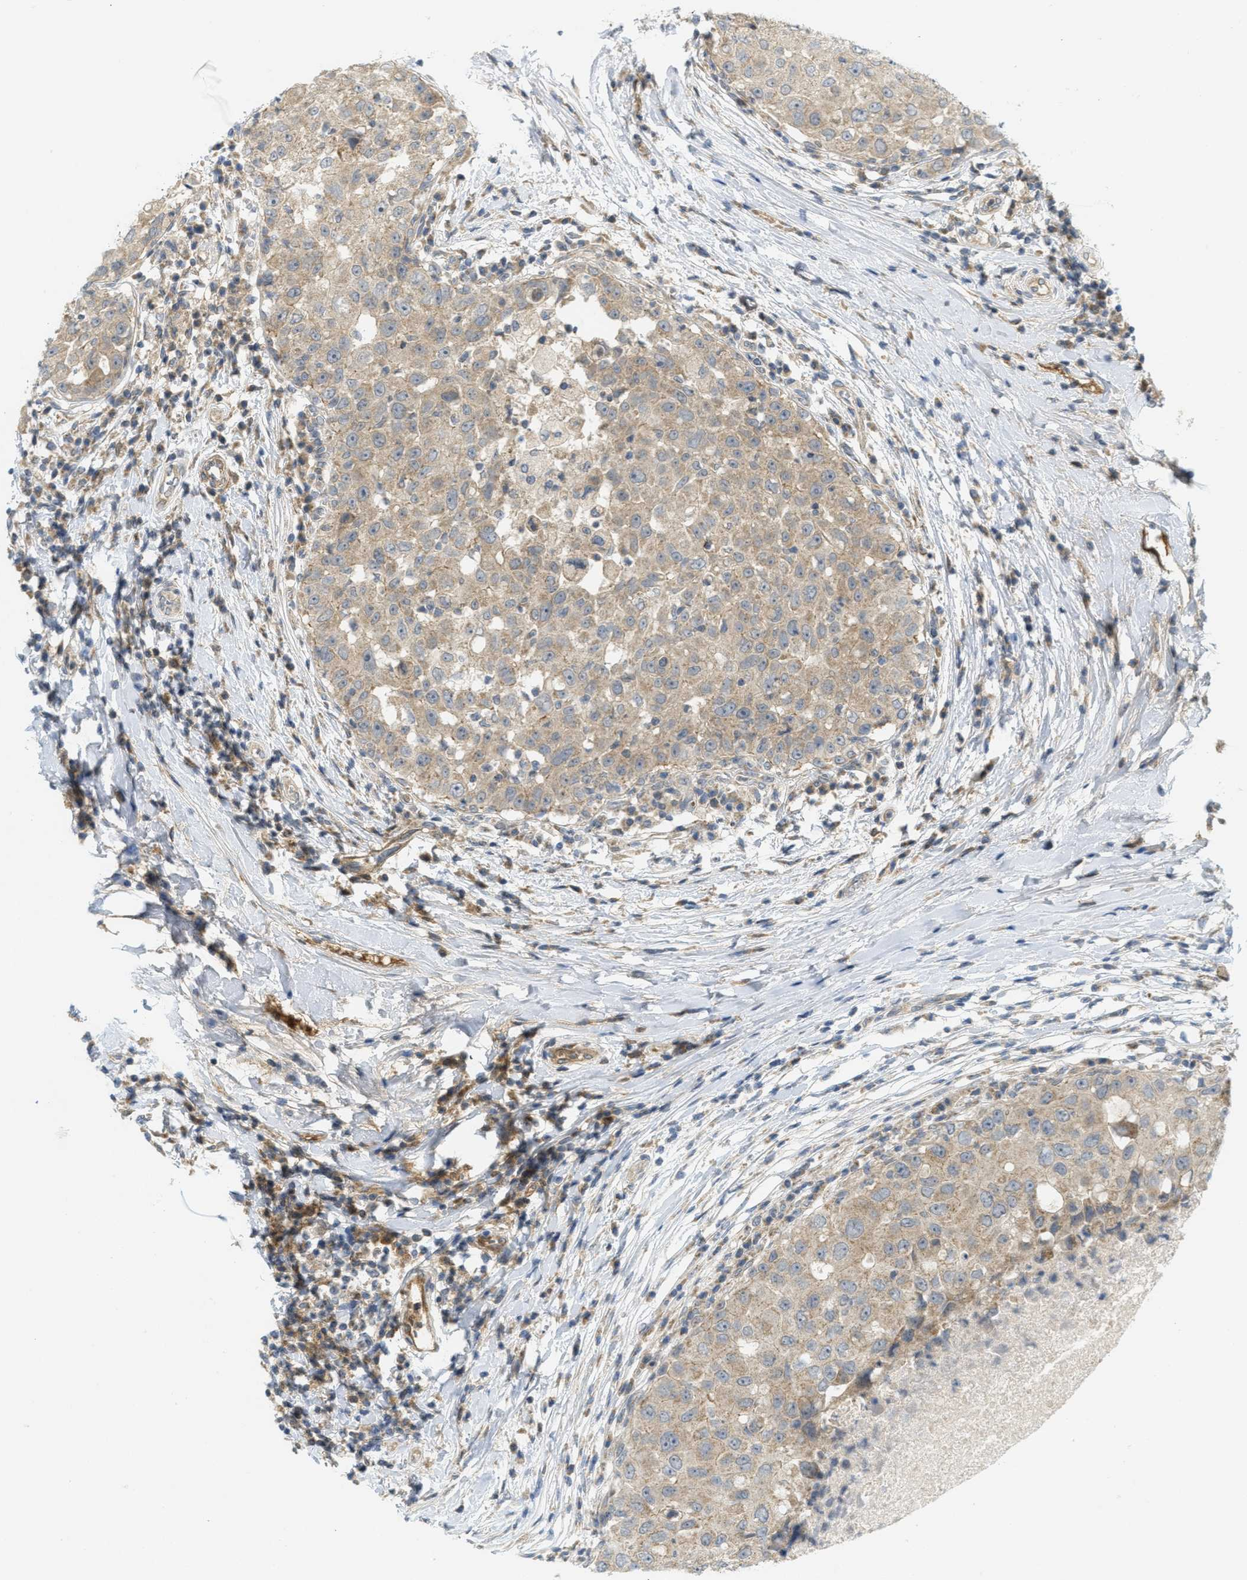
{"staining": {"intensity": "weak", "quantity": ">75%", "location": "cytoplasmic/membranous"}, "tissue": "breast cancer", "cell_type": "Tumor cells", "image_type": "cancer", "snomed": [{"axis": "morphology", "description": "Duct carcinoma"}, {"axis": "topography", "description": "Breast"}], "caption": "Protein expression analysis of breast infiltrating ductal carcinoma demonstrates weak cytoplasmic/membranous positivity in about >75% of tumor cells.", "gene": "PROC", "patient": {"sex": "female", "age": 27}}